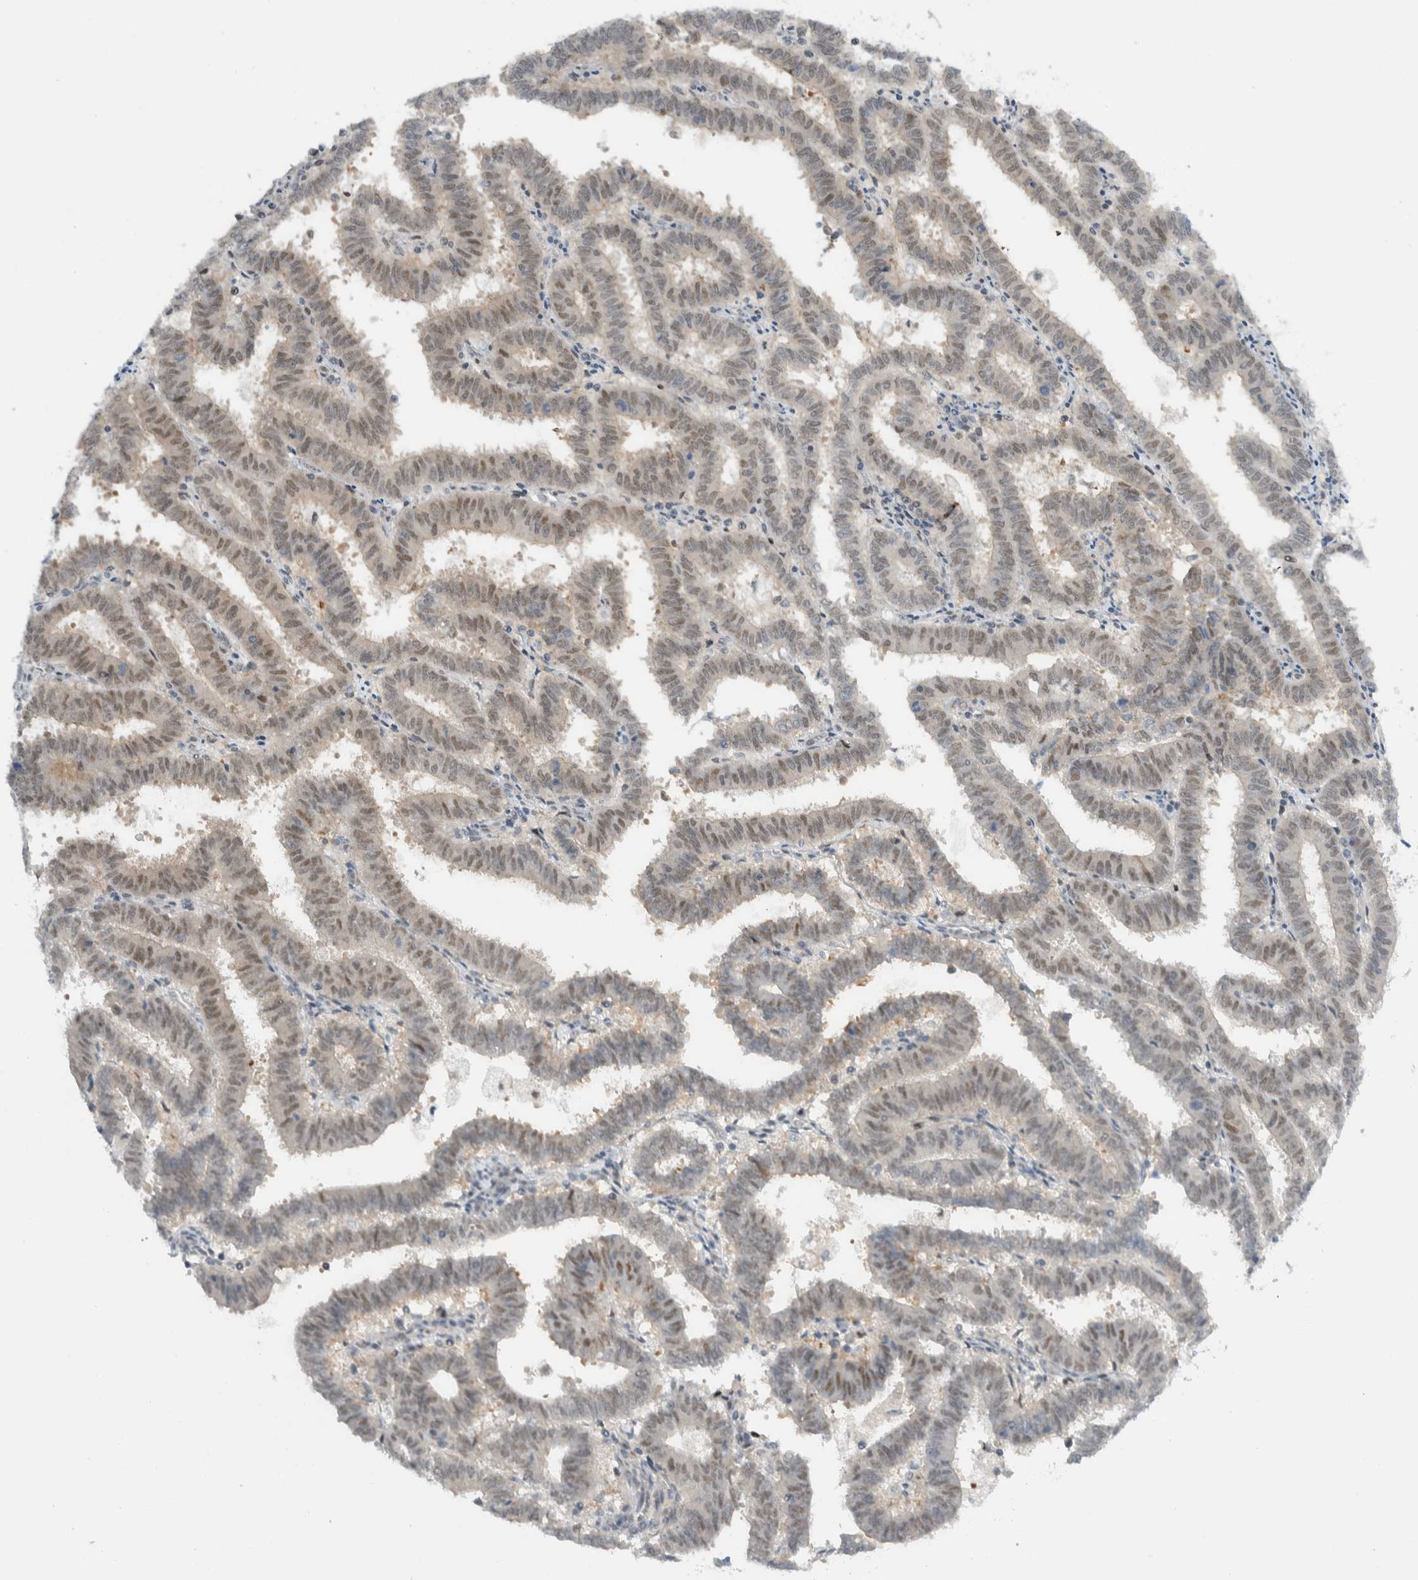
{"staining": {"intensity": "moderate", "quantity": "25%-75%", "location": "cytoplasmic/membranous,nuclear"}, "tissue": "endometrial cancer", "cell_type": "Tumor cells", "image_type": "cancer", "snomed": [{"axis": "morphology", "description": "Adenocarcinoma, NOS"}, {"axis": "topography", "description": "Uterus"}], "caption": "Immunohistochemical staining of human endometrial adenocarcinoma reveals moderate cytoplasmic/membranous and nuclear protein staining in about 25%-75% of tumor cells. Ihc stains the protein in brown and the nuclei are stained blue.", "gene": "NCR3LG1", "patient": {"sex": "female", "age": 83}}